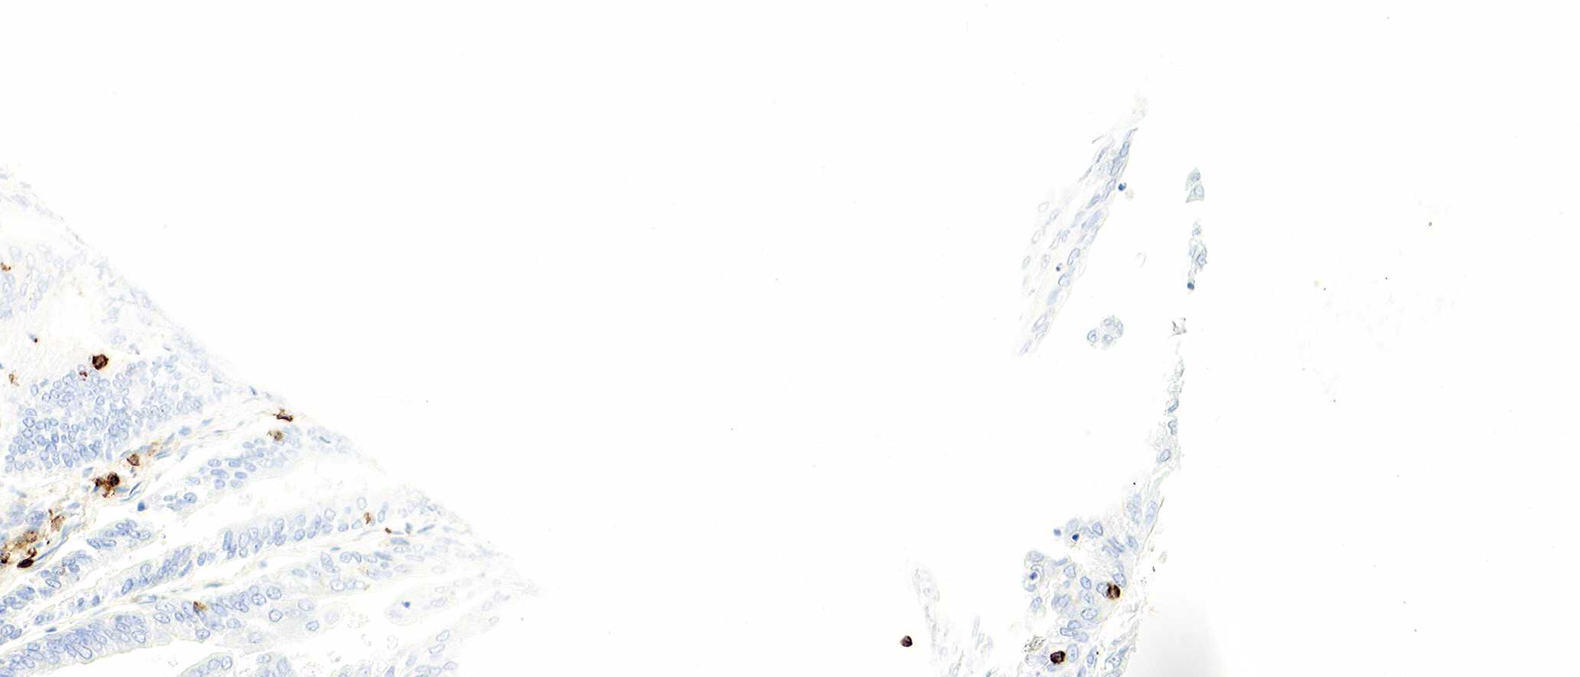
{"staining": {"intensity": "negative", "quantity": "none", "location": "none"}, "tissue": "endometrial cancer", "cell_type": "Tumor cells", "image_type": "cancer", "snomed": [{"axis": "morphology", "description": "Adenocarcinoma, NOS"}, {"axis": "topography", "description": "Endometrium"}], "caption": "Immunohistochemical staining of endometrial cancer (adenocarcinoma) reveals no significant staining in tumor cells.", "gene": "PTPRC", "patient": {"sex": "female", "age": 79}}